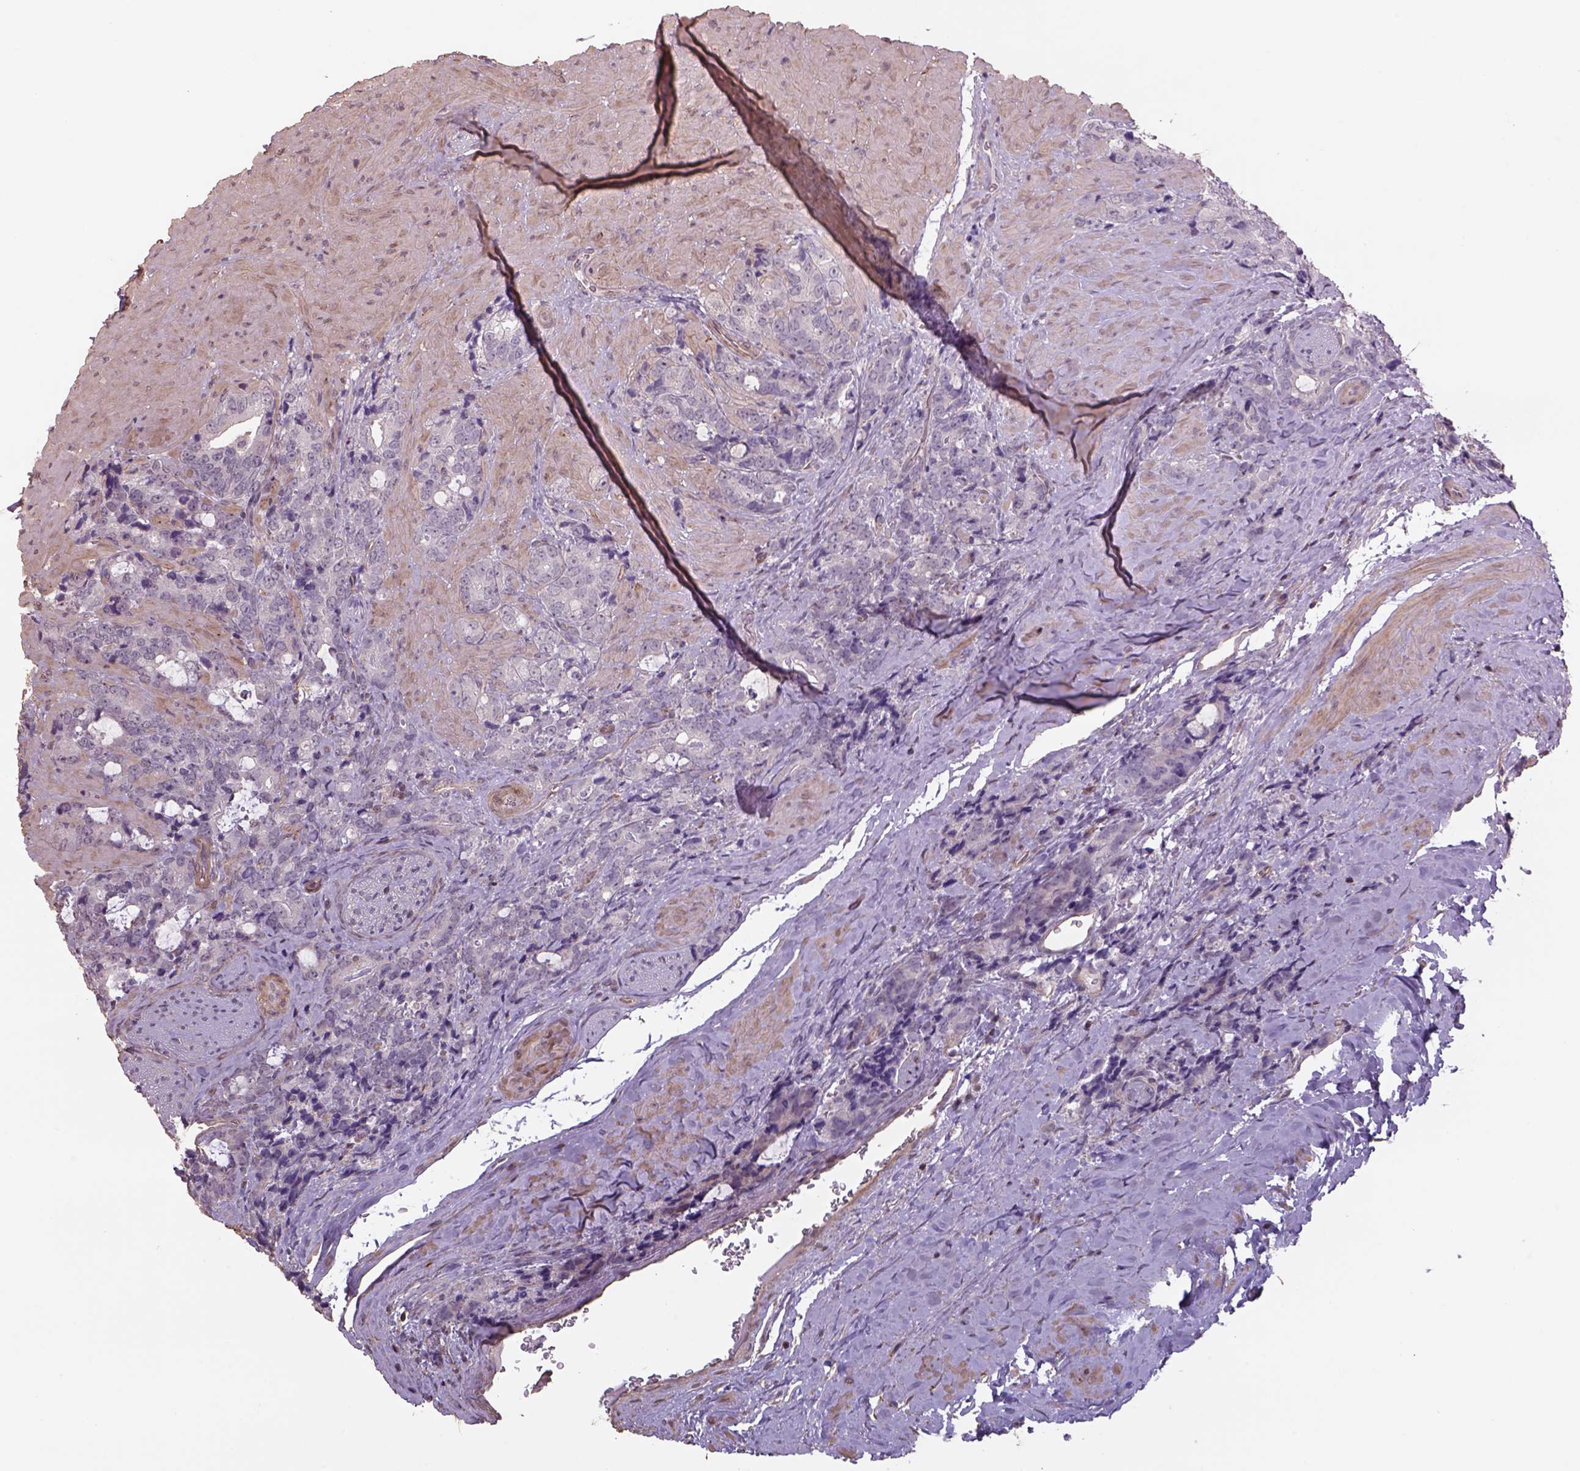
{"staining": {"intensity": "negative", "quantity": "none", "location": "none"}, "tissue": "prostate cancer", "cell_type": "Tumor cells", "image_type": "cancer", "snomed": [{"axis": "morphology", "description": "Adenocarcinoma, High grade"}, {"axis": "topography", "description": "Prostate"}], "caption": "There is no significant positivity in tumor cells of prostate adenocarcinoma (high-grade).", "gene": "LIN7A", "patient": {"sex": "male", "age": 74}}